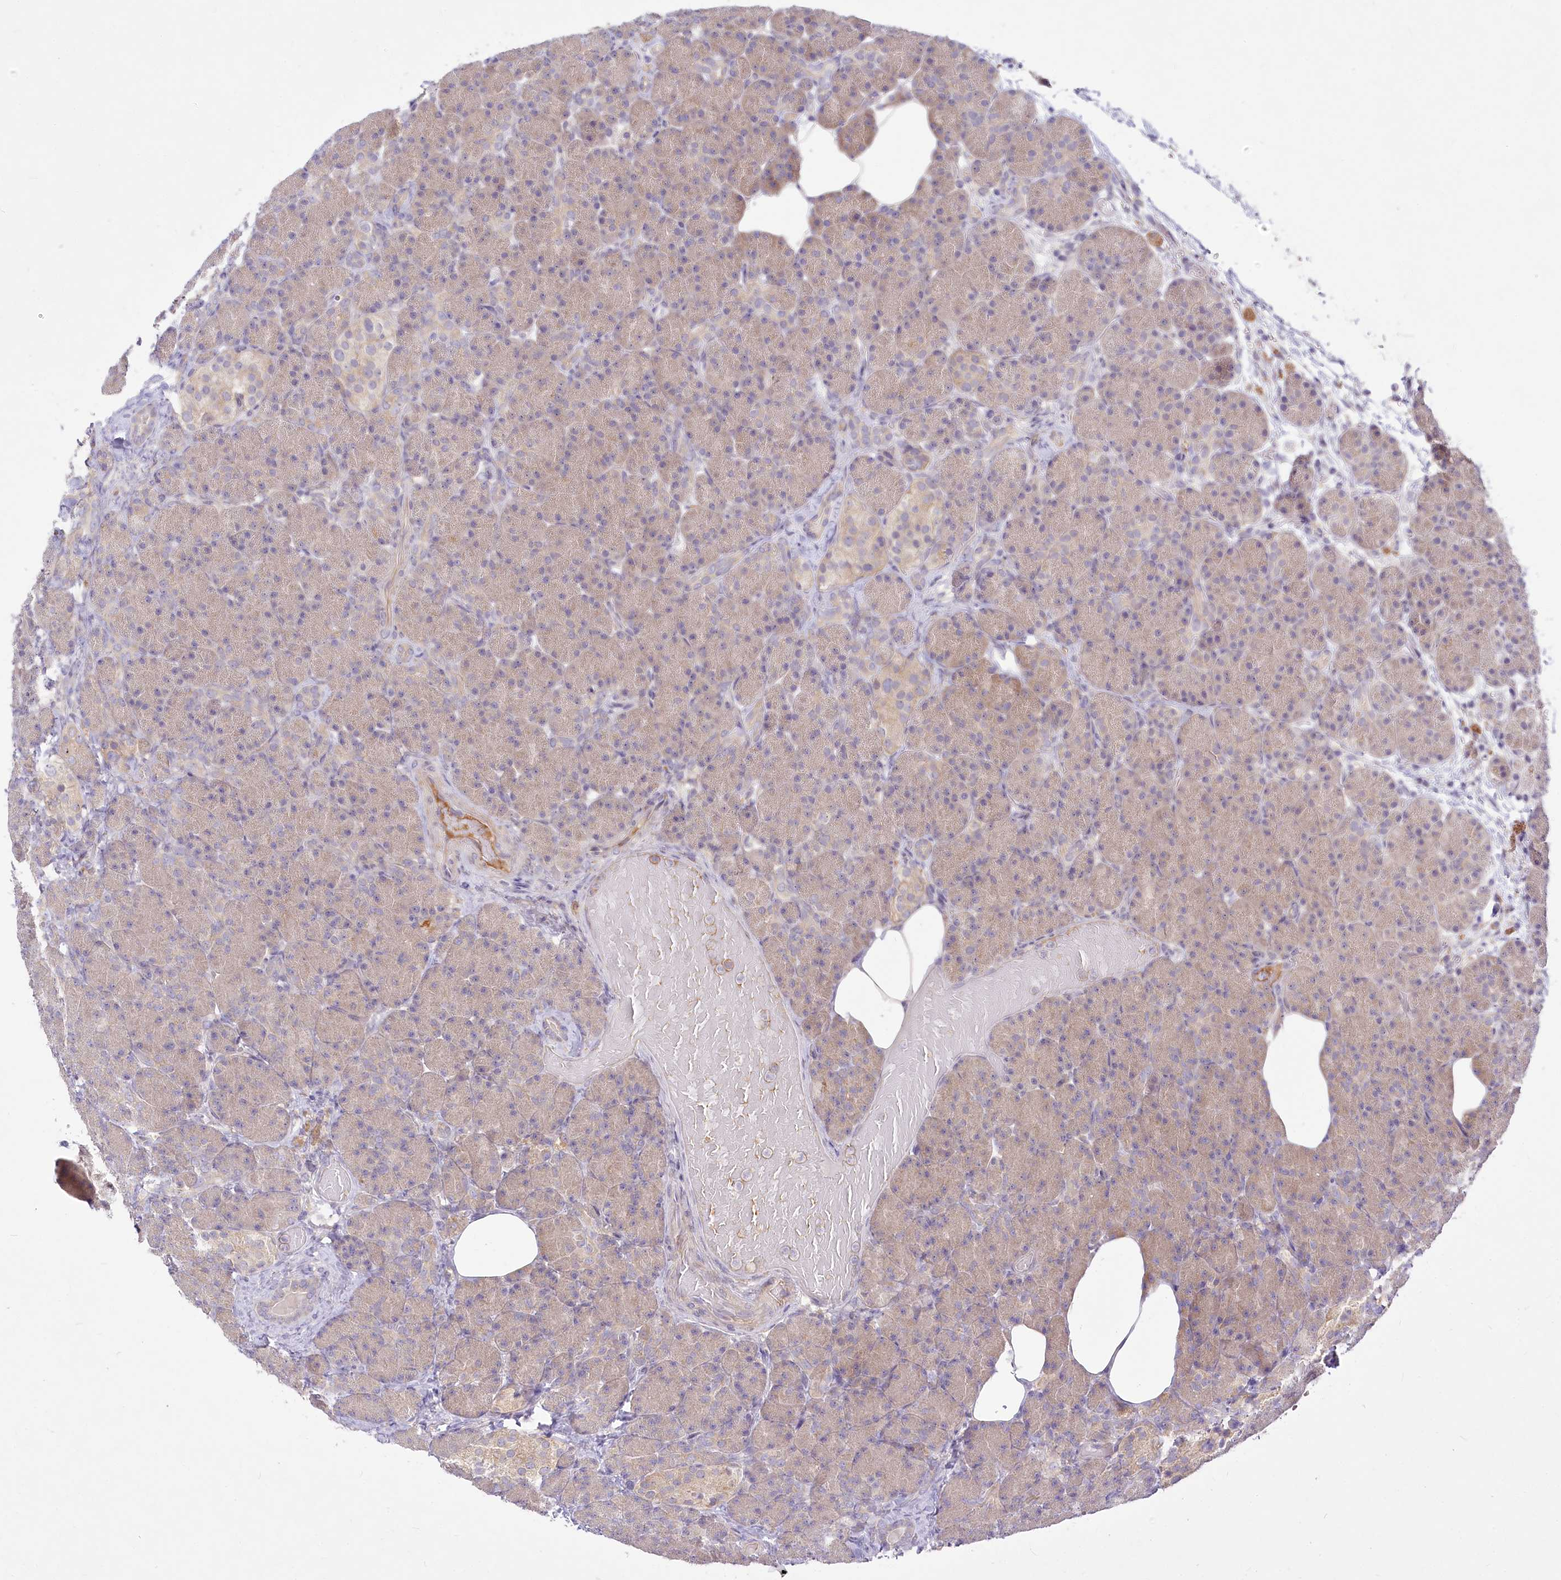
{"staining": {"intensity": "weak", "quantity": "25%-75%", "location": "cytoplasmic/membranous"}, "tissue": "pancreas", "cell_type": "Exocrine glandular cells", "image_type": "normal", "snomed": [{"axis": "morphology", "description": "Normal tissue, NOS"}, {"axis": "topography", "description": "Pancreas"}], "caption": "Immunohistochemical staining of normal pancreas reveals 25%-75% levels of weak cytoplasmic/membranous protein positivity in approximately 25%-75% of exocrine glandular cells.", "gene": "EFHC2", "patient": {"sex": "female", "age": 43}}